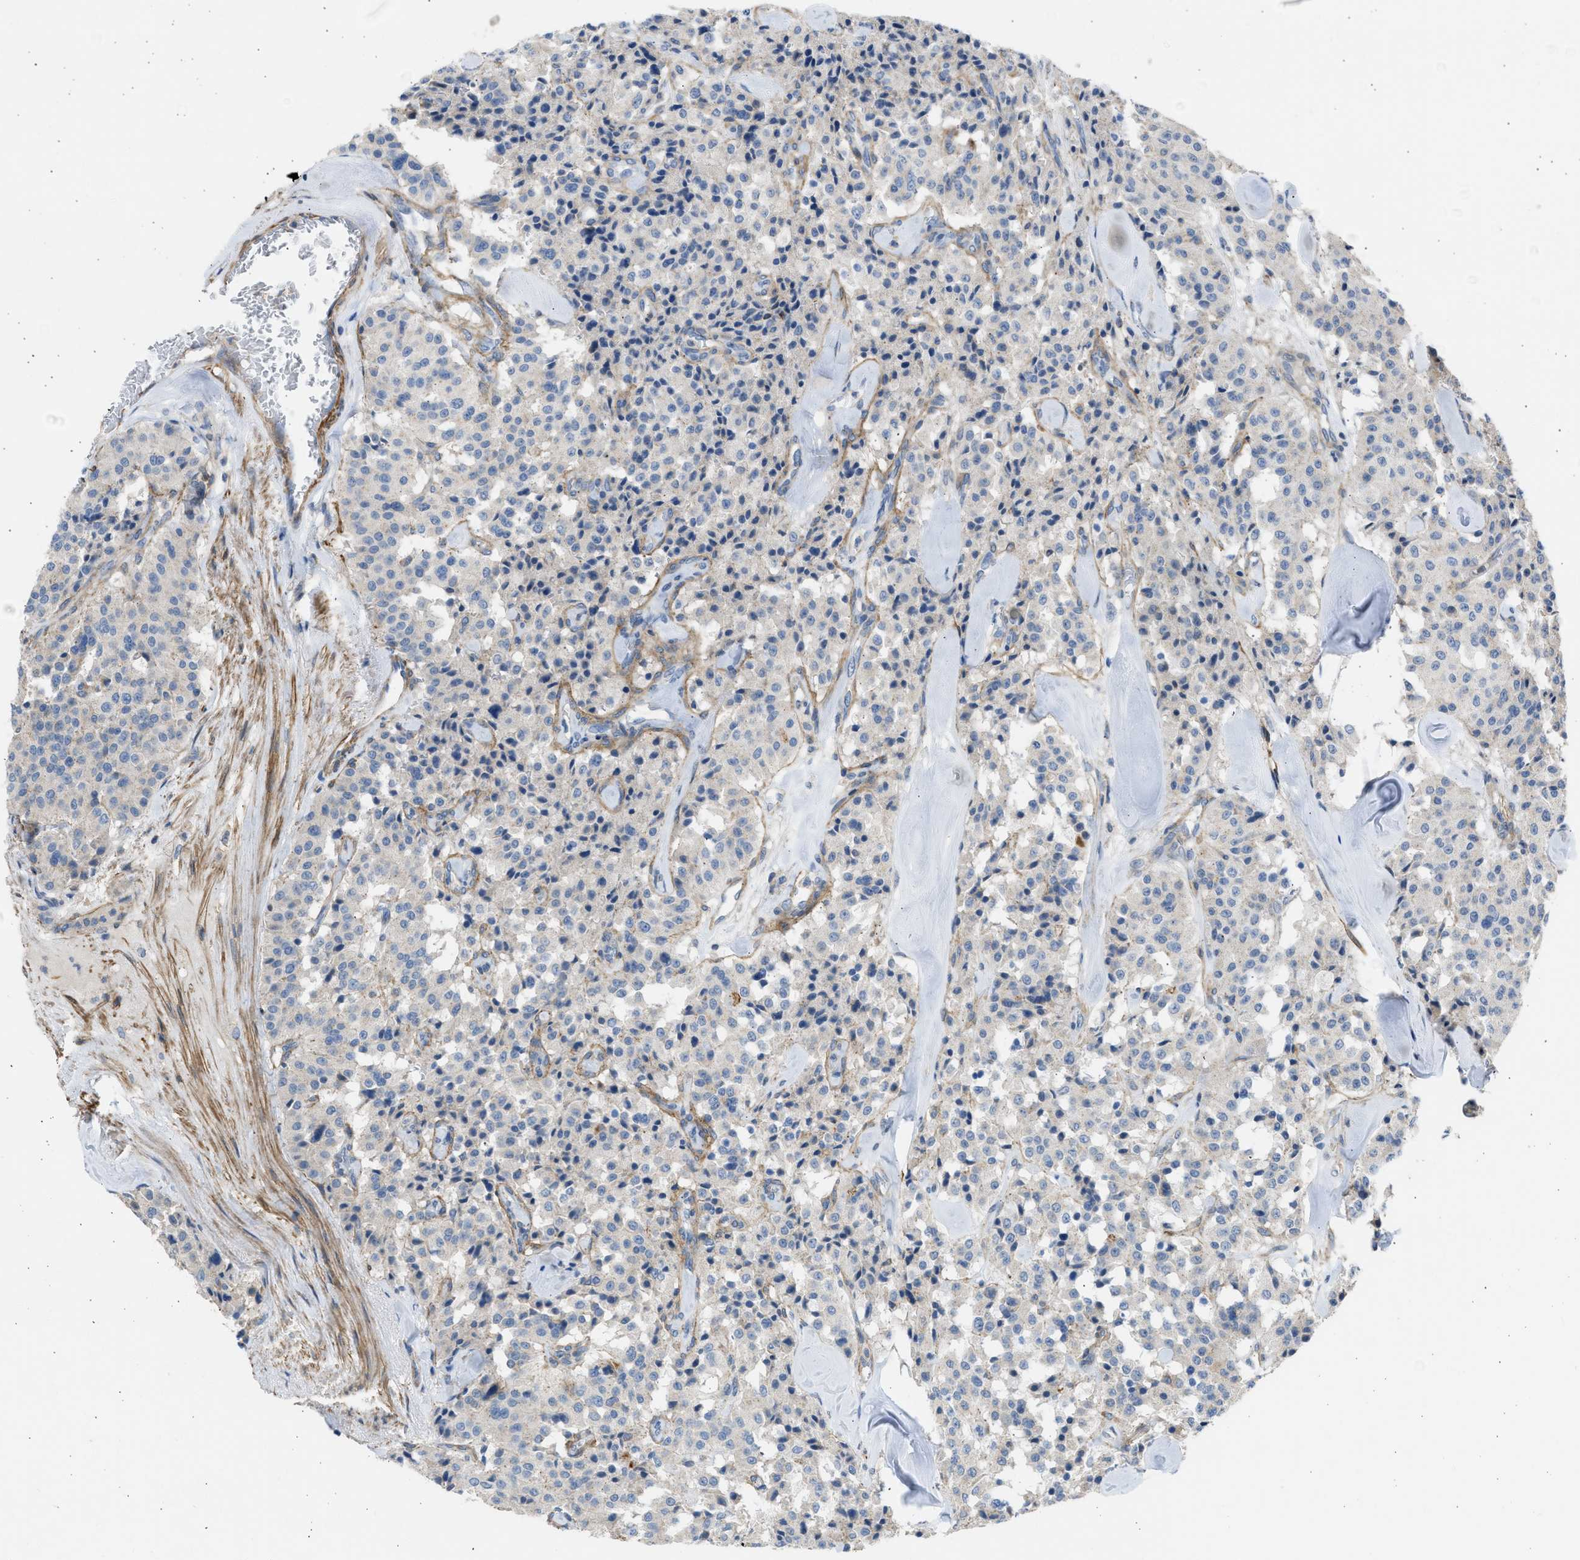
{"staining": {"intensity": "negative", "quantity": "none", "location": "none"}, "tissue": "carcinoid", "cell_type": "Tumor cells", "image_type": "cancer", "snomed": [{"axis": "morphology", "description": "Carcinoid, malignant, NOS"}, {"axis": "topography", "description": "Lung"}], "caption": "DAB immunohistochemical staining of human carcinoid shows no significant positivity in tumor cells.", "gene": "PCNX3", "patient": {"sex": "male", "age": 30}}